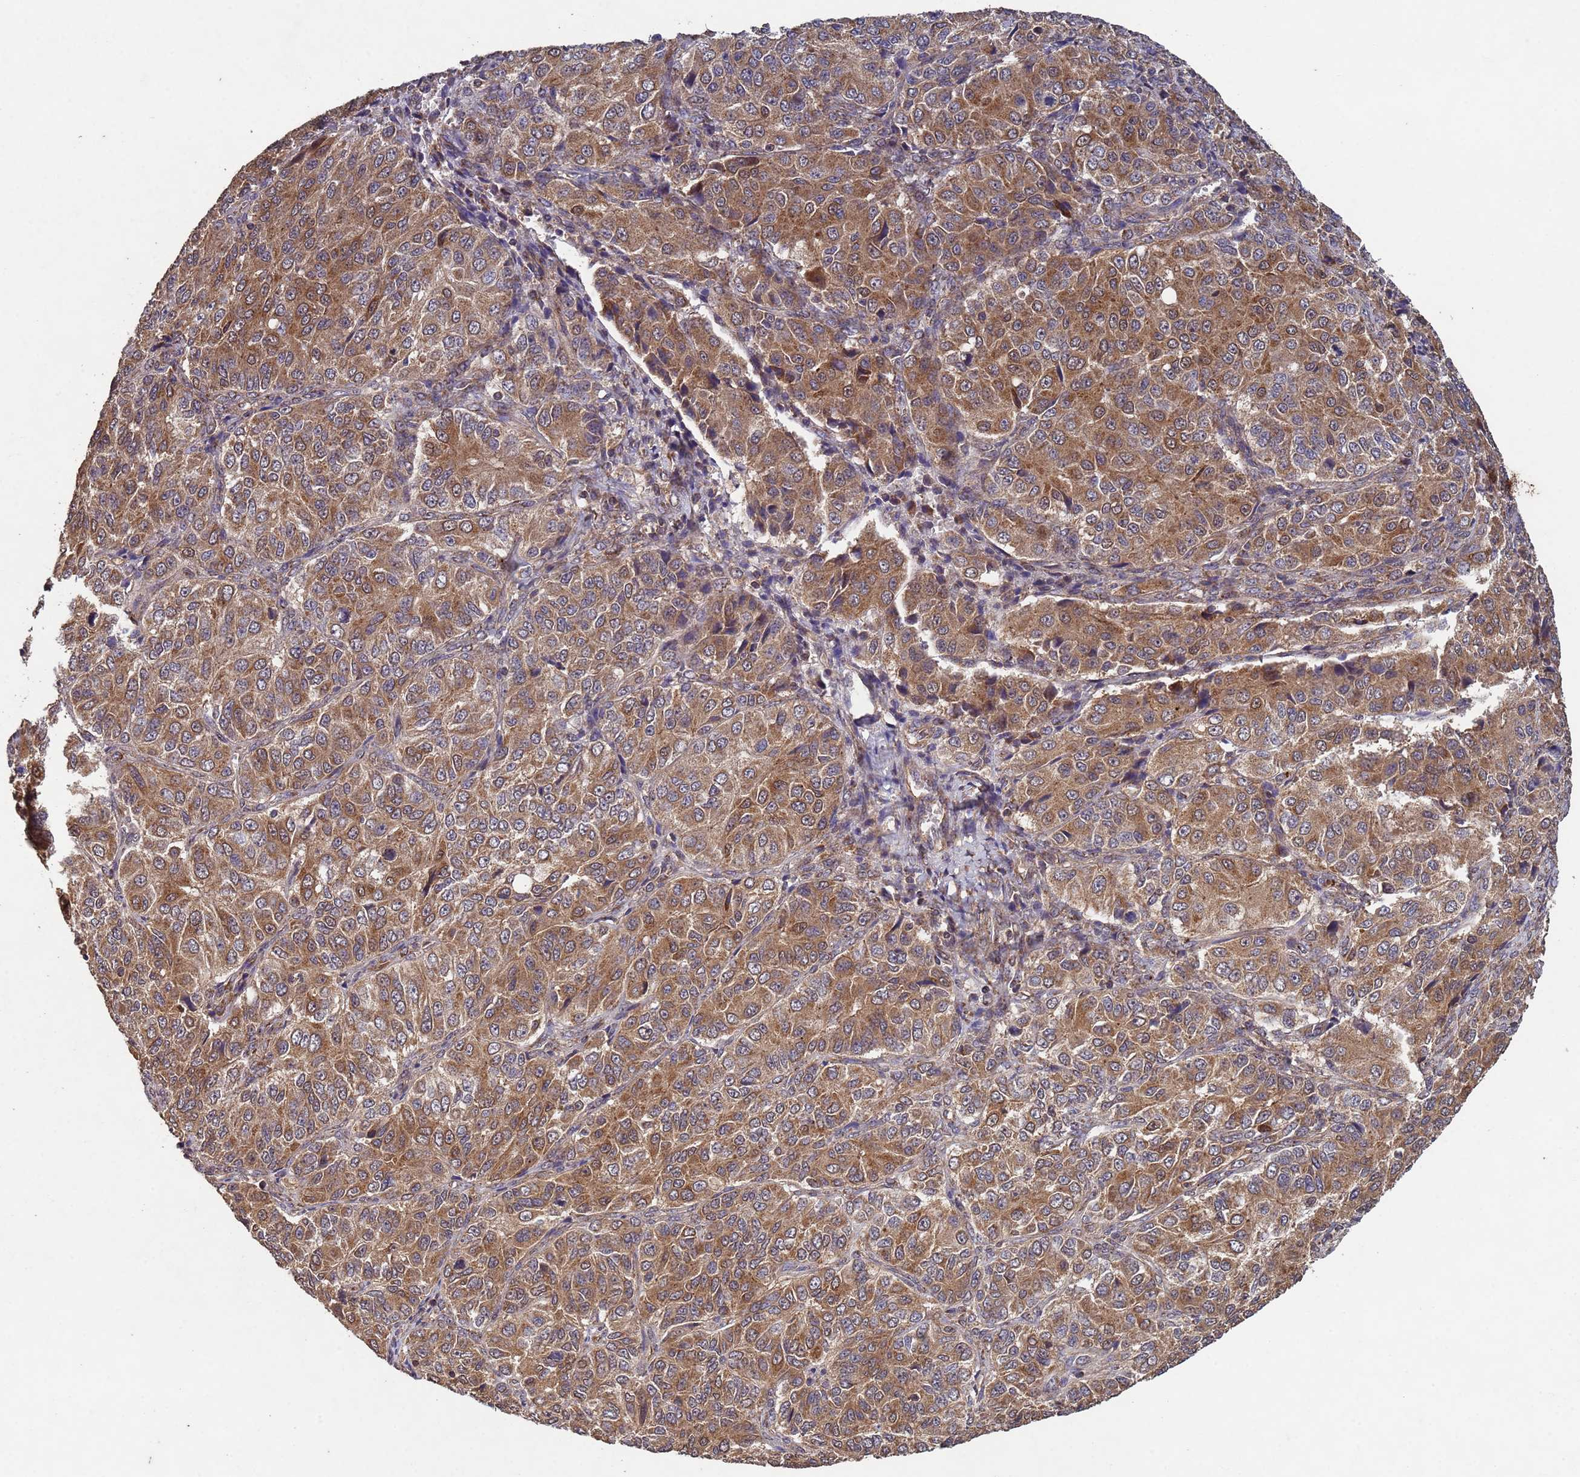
{"staining": {"intensity": "moderate", "quantity": ">75%", "location": "cytoplasmic/membranous"}, "tissue": "ovarian cancer", "cell_type": "Tumor cells", "image_type": "cancer", "snomed": [{"axis": "morphology", "description": "Carcinoma, endometroid"}, {"axis": "topography", "description": "Ovary"}], "caption": "Immunohistochemical staining of human ovarian endometroid carcinoma demonstrates medium levels of moderate cytoplasmic/membranous staining in about >75% of tumor cells.", "gene": "FASTKD1", "patient": {"sex": "female", "age": 51}}